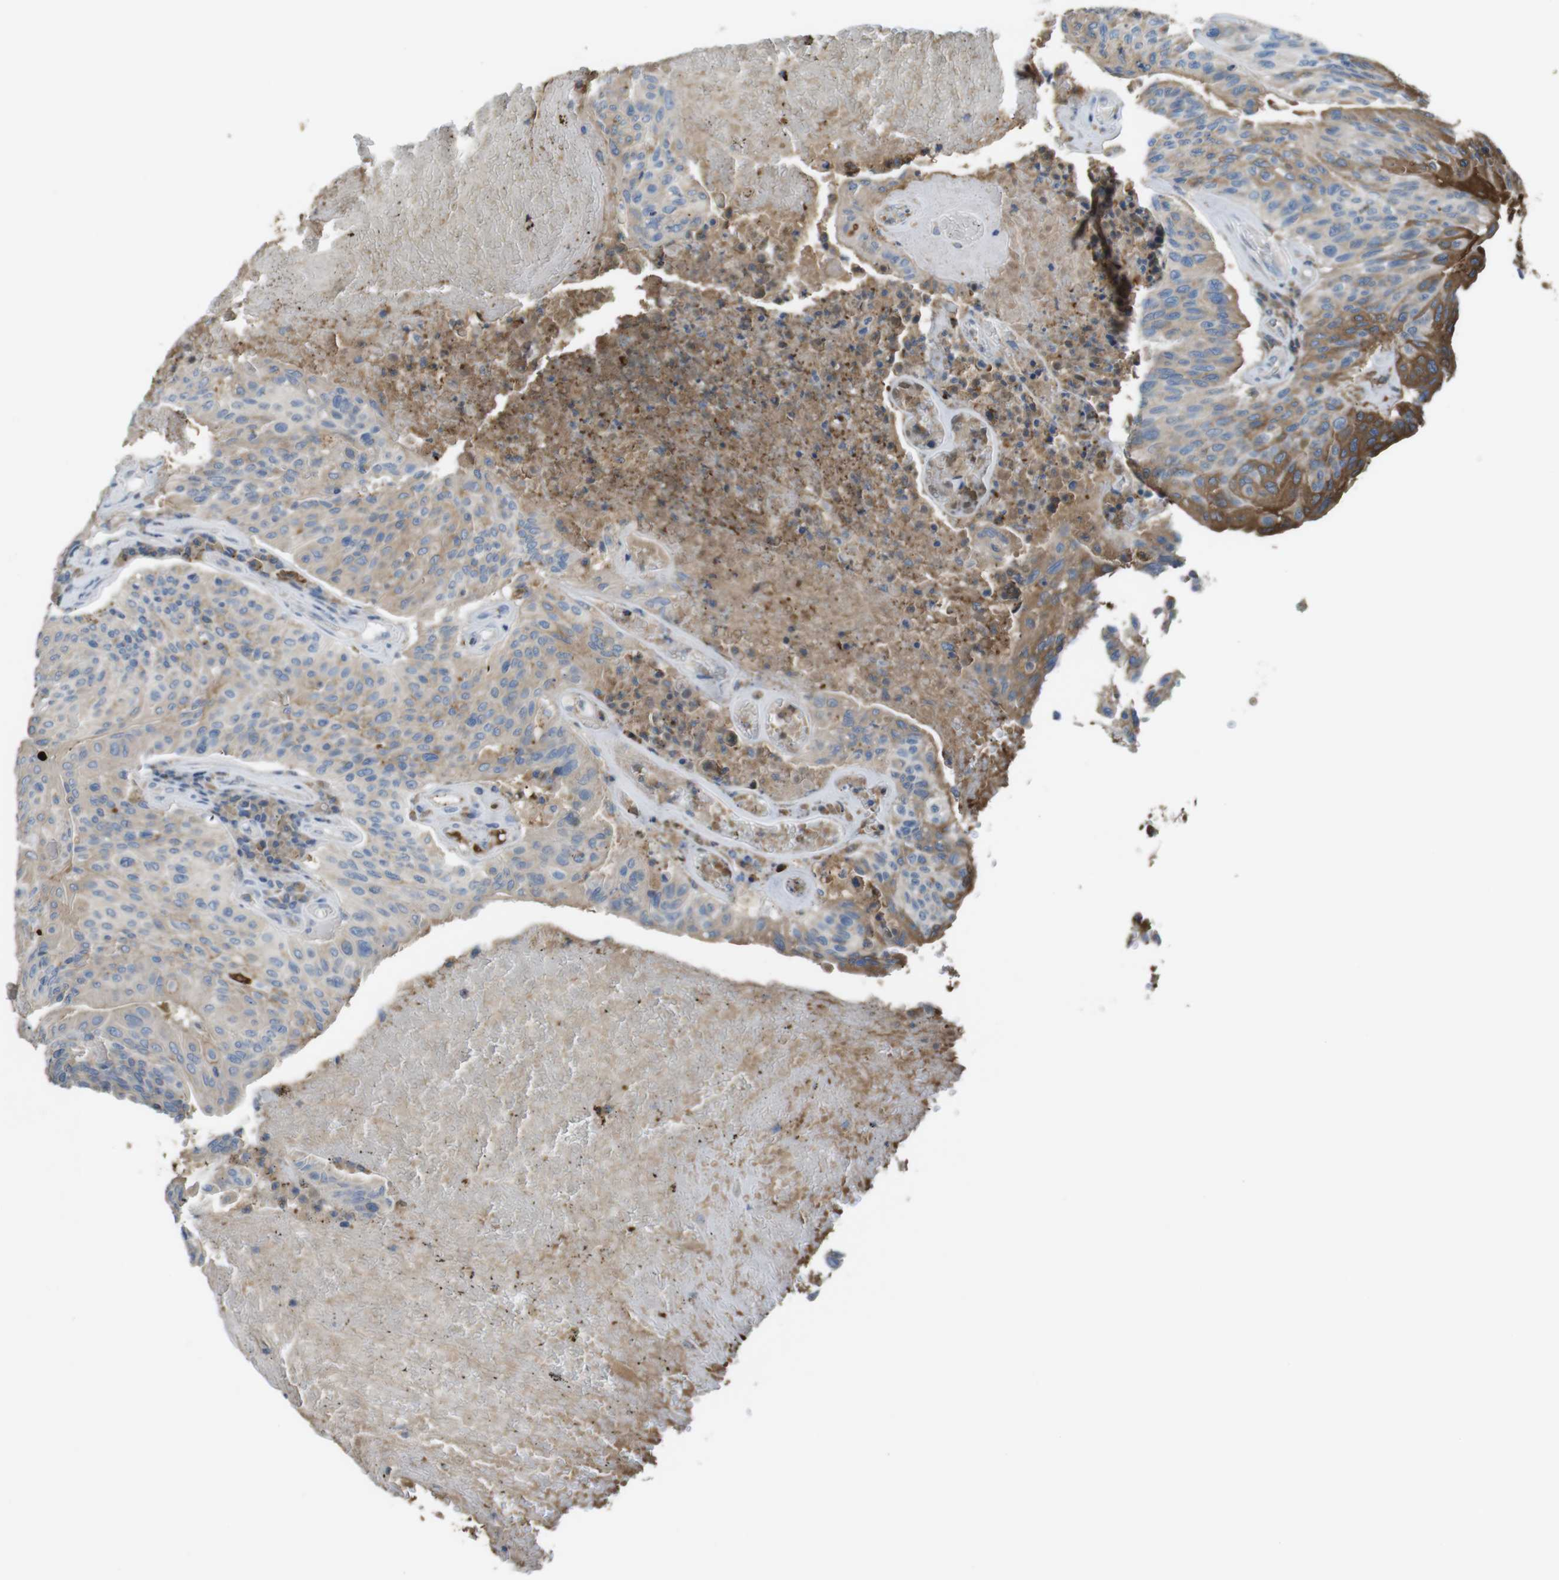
{"staining": {"intensity": "moderate", "quantity": "<25%", "location": "cytoplasmic/membranous"}, "tissue": "urothelial cancer", "cell_type": "Tumor cells", "image_type": "cancer", "snomed": [{"axis": "morphology", "description": "Urothelial carcinoma, High grade"}, {"axis": "topography", "description": "Urinary bladder"}], "caption": "Protein staining demonstrates moderate cytoplasmic/membranous staining in approximately <25% of tumor cells in urothelial cancer. Using DAB (3,3'-diaminobenzidine) (brown) and hematoxylin (blue) stains, captured at high magnification using brightfield microscopy.", "gene": "LTBP4", "patient": {"sex": "male", "age": 66}}